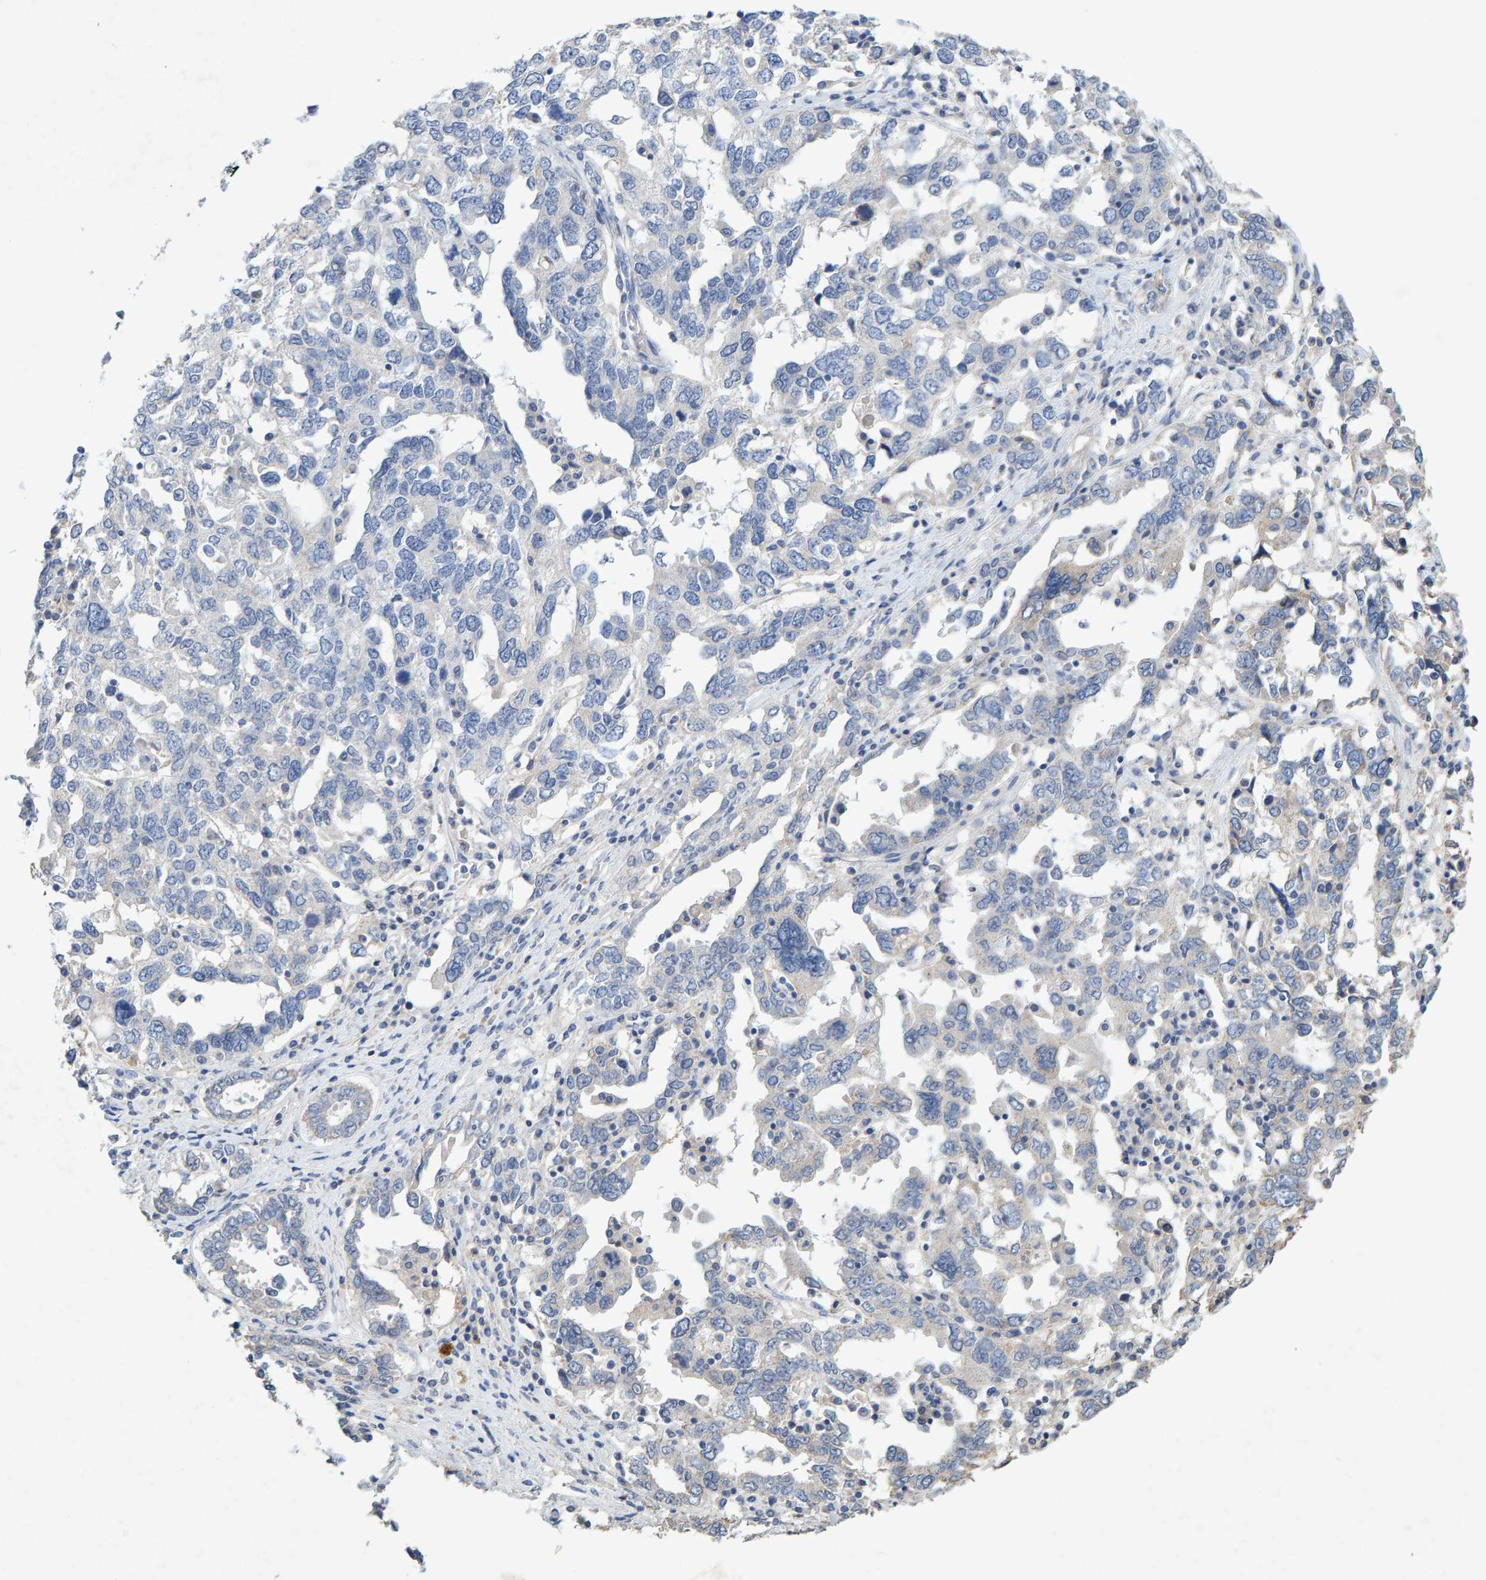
{"staining": {"intensity": "negative", "quantity": "none", "location": "none"}, "tissue": "ovarian cancer", "cell_type": "Tumor cells", "image_type": "cancer", "snomed": [{"axis": "morphology", "description": "Carcinoma, endometroid"}, {"axis": "topography", "description": "Ovary"}], "caption": "The histopathology image displays no significant staining in tumor cells of ovarian cancer (endometroid carcinoma). (IHC, brightfield microscopy, high magnification).", "gene": "CTH", "patient": {"sex": "female", "age": 62}}